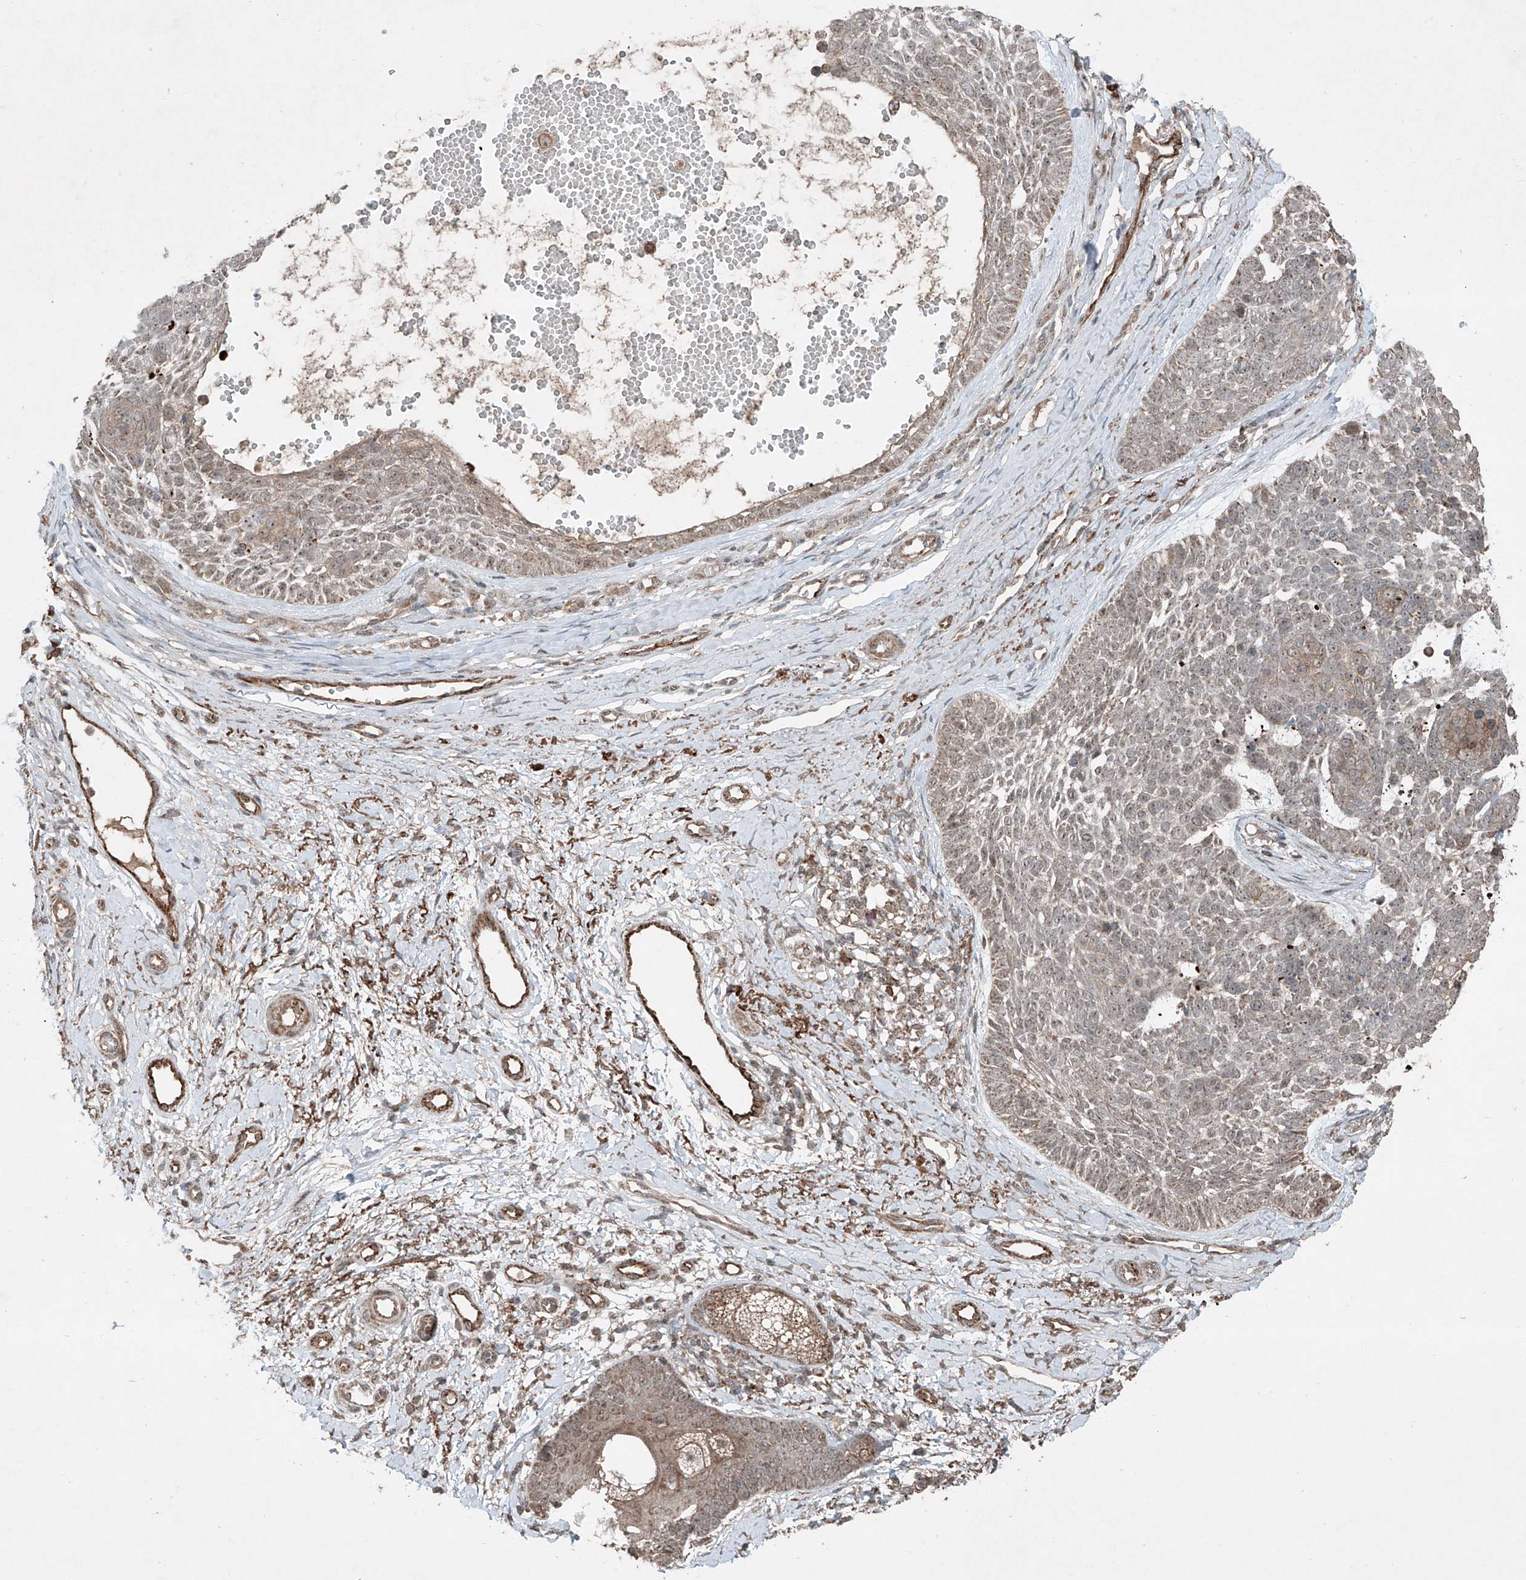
{"staining": {"intensity": "weak", "quantity": "<25%", "location": "nuclear"}, "tissue": "skin cancer", "cell_type": "Tumor cells", "image_type": "cancer", "snomed": [{"axis": "morphology", "description": "Basal cell carcinoma"}, {"axis": "topography", "description": "Skin"}], "caption": "The immunohistochemistry (IHC) micrograph has no significant positivity in tumor cells of skin cancer (basal cell carcinoma) tissue.", "gene": "ZNF620", "patient": {"sex": "female", "age": 81}}